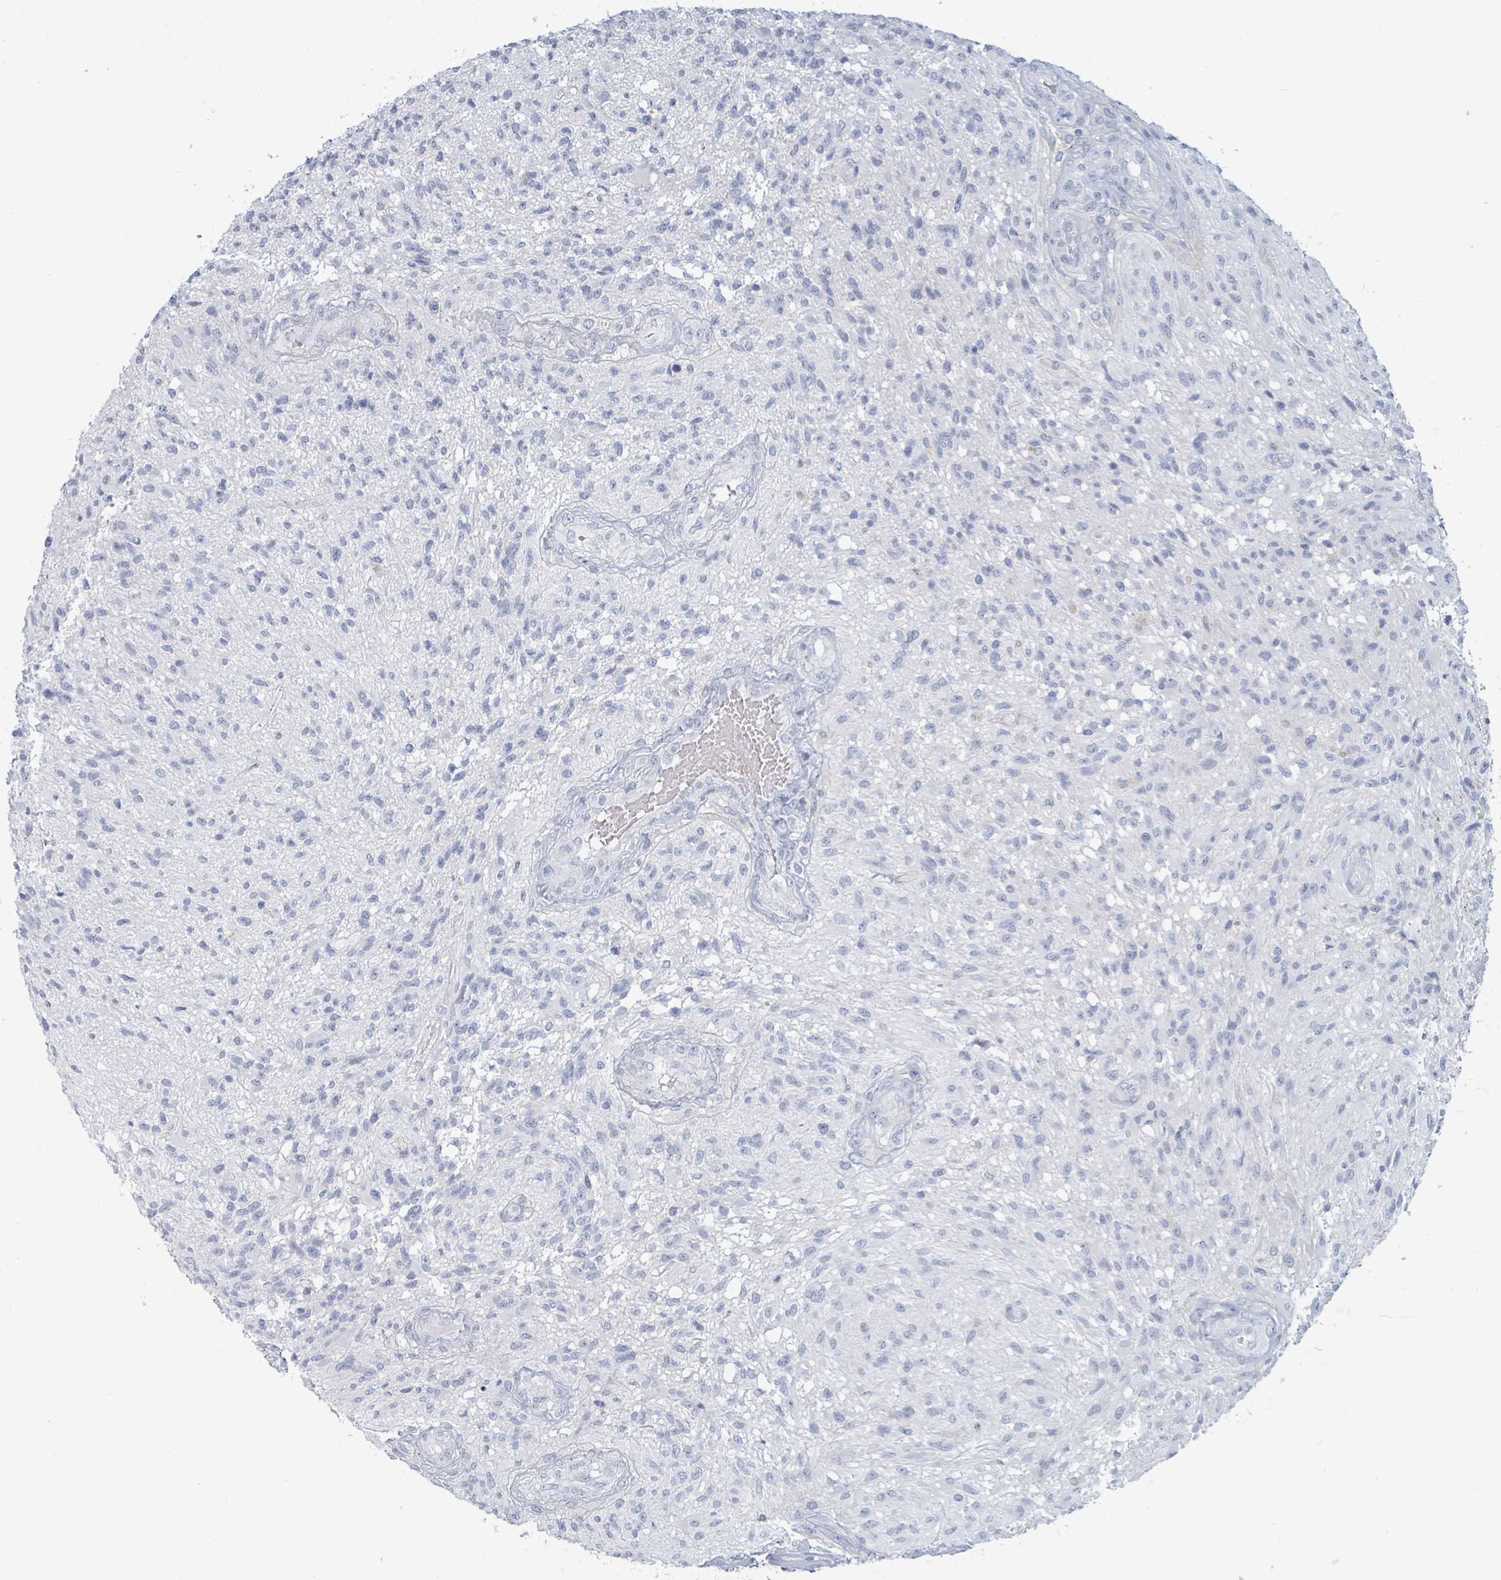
{"staining": {"intensity": "negative", "quantity": "none", "location": "none"}, "tissue": "glioma", "cell_type": "Tumor cells", "image_type": "cancer", "snomed": [{"axis": "morphology", "description": "Glioma, malignant, High grade"}, {"axis": "topography", "description": "Brain"}], "caption": "This image is of glioma stained with immunohistochemistry to label a protein in brown with the nuclei are counter-stained blue. There is no staining in tumor cells. The staining was performed using DAB to visualize the protein expression in brown, while the nuclei were stained in blue with hematoxylin (Magnification: 20x).", "gene": "VPS13D", "patient": {"sex": "male", "age": 56}}